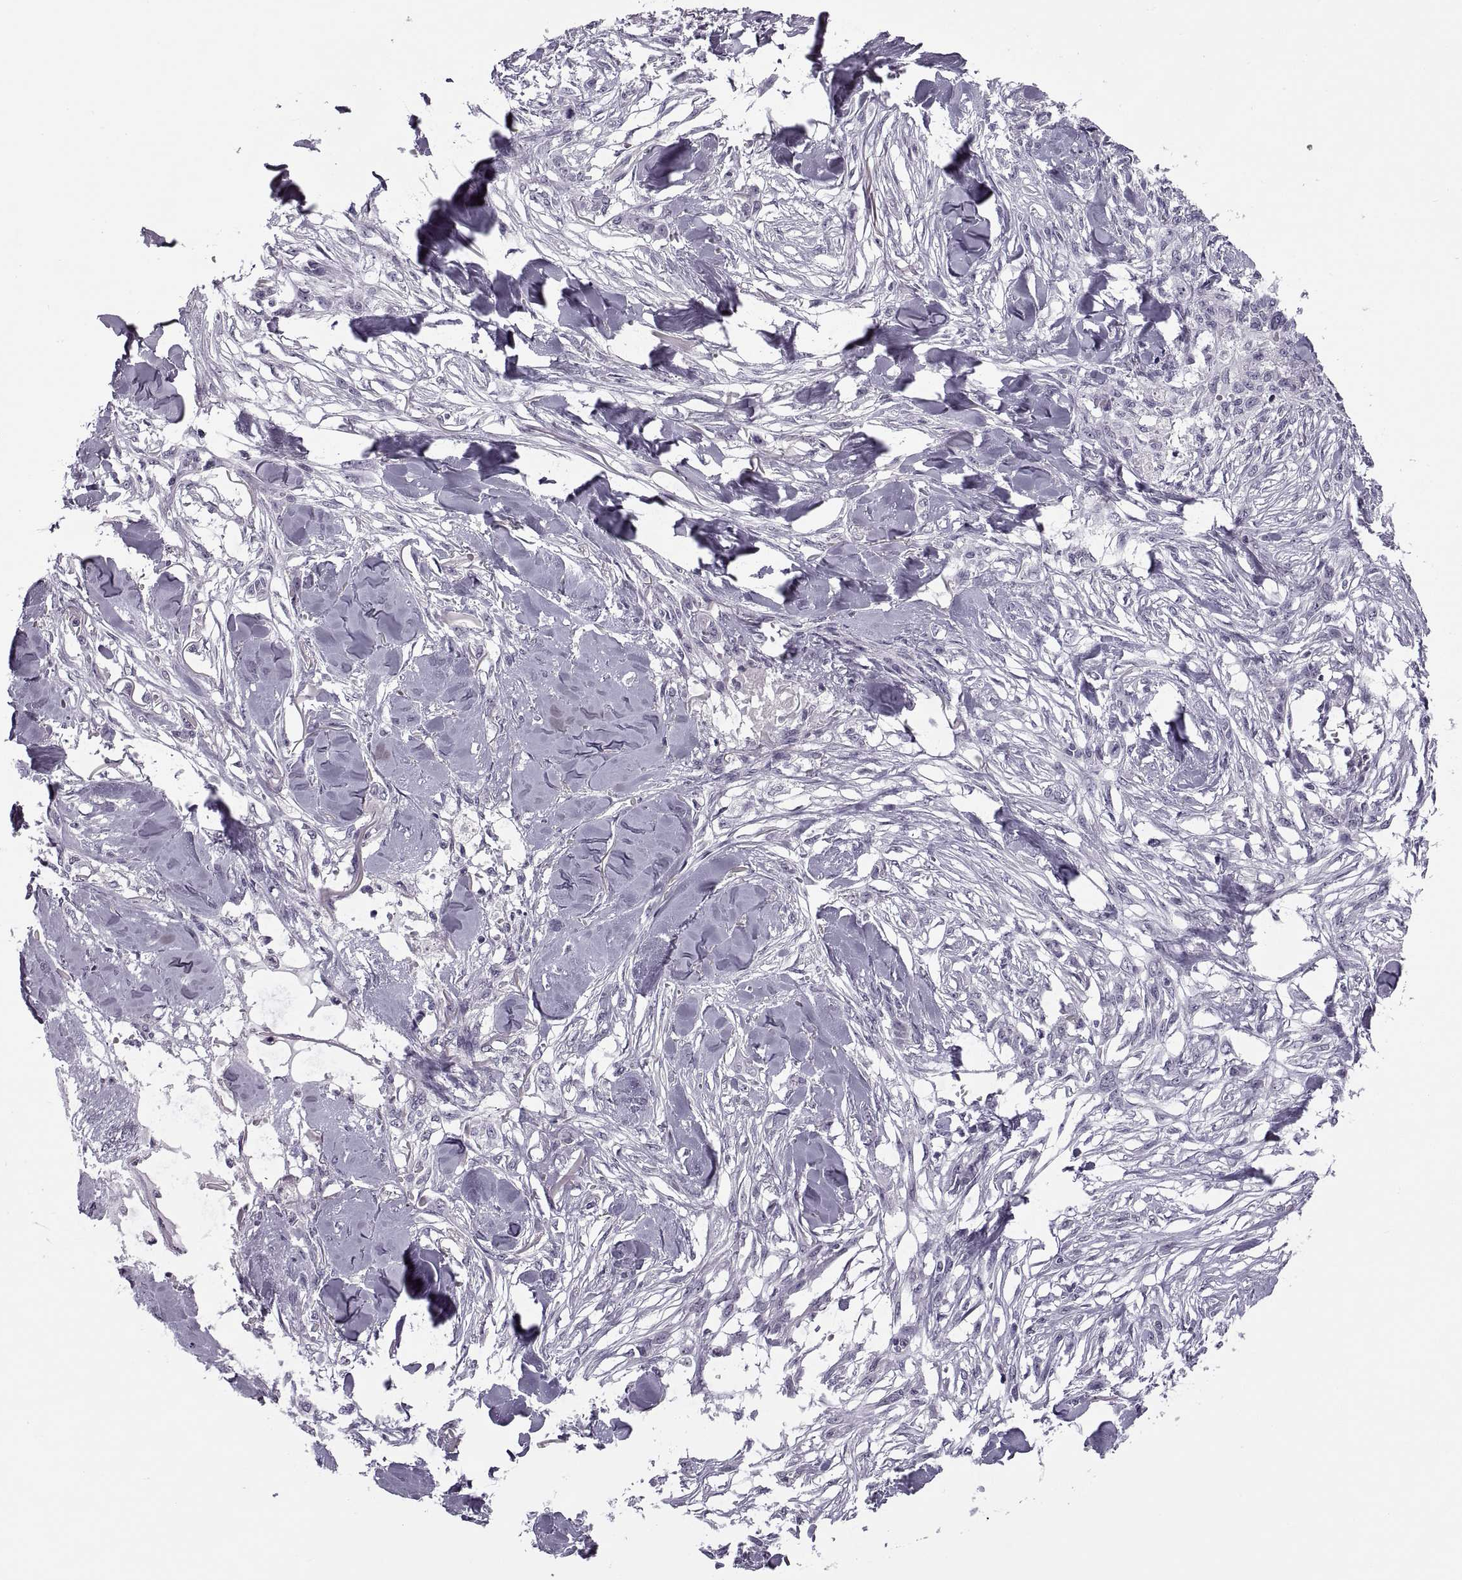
{"staining": {"intensity": "negative", "quantity": "none", "location": "none"}, "tissue": "skin cancer", "cell_type": "Tumor cells", "image_type": "cancer", "snomed": [{"axis": "morphology", "description": "Squamous cell carcinoma, NOS"}, {"axis": "topography", "description": "Skin"}], "caption": "This is an immunohistochemistry (IHC) histopathology image of human skin cancer (squamous cell carcinoma). There is no staining in tumor cells.", "gene": "TBC1D3G", "patient": {"sex": "female", "age": 59}}